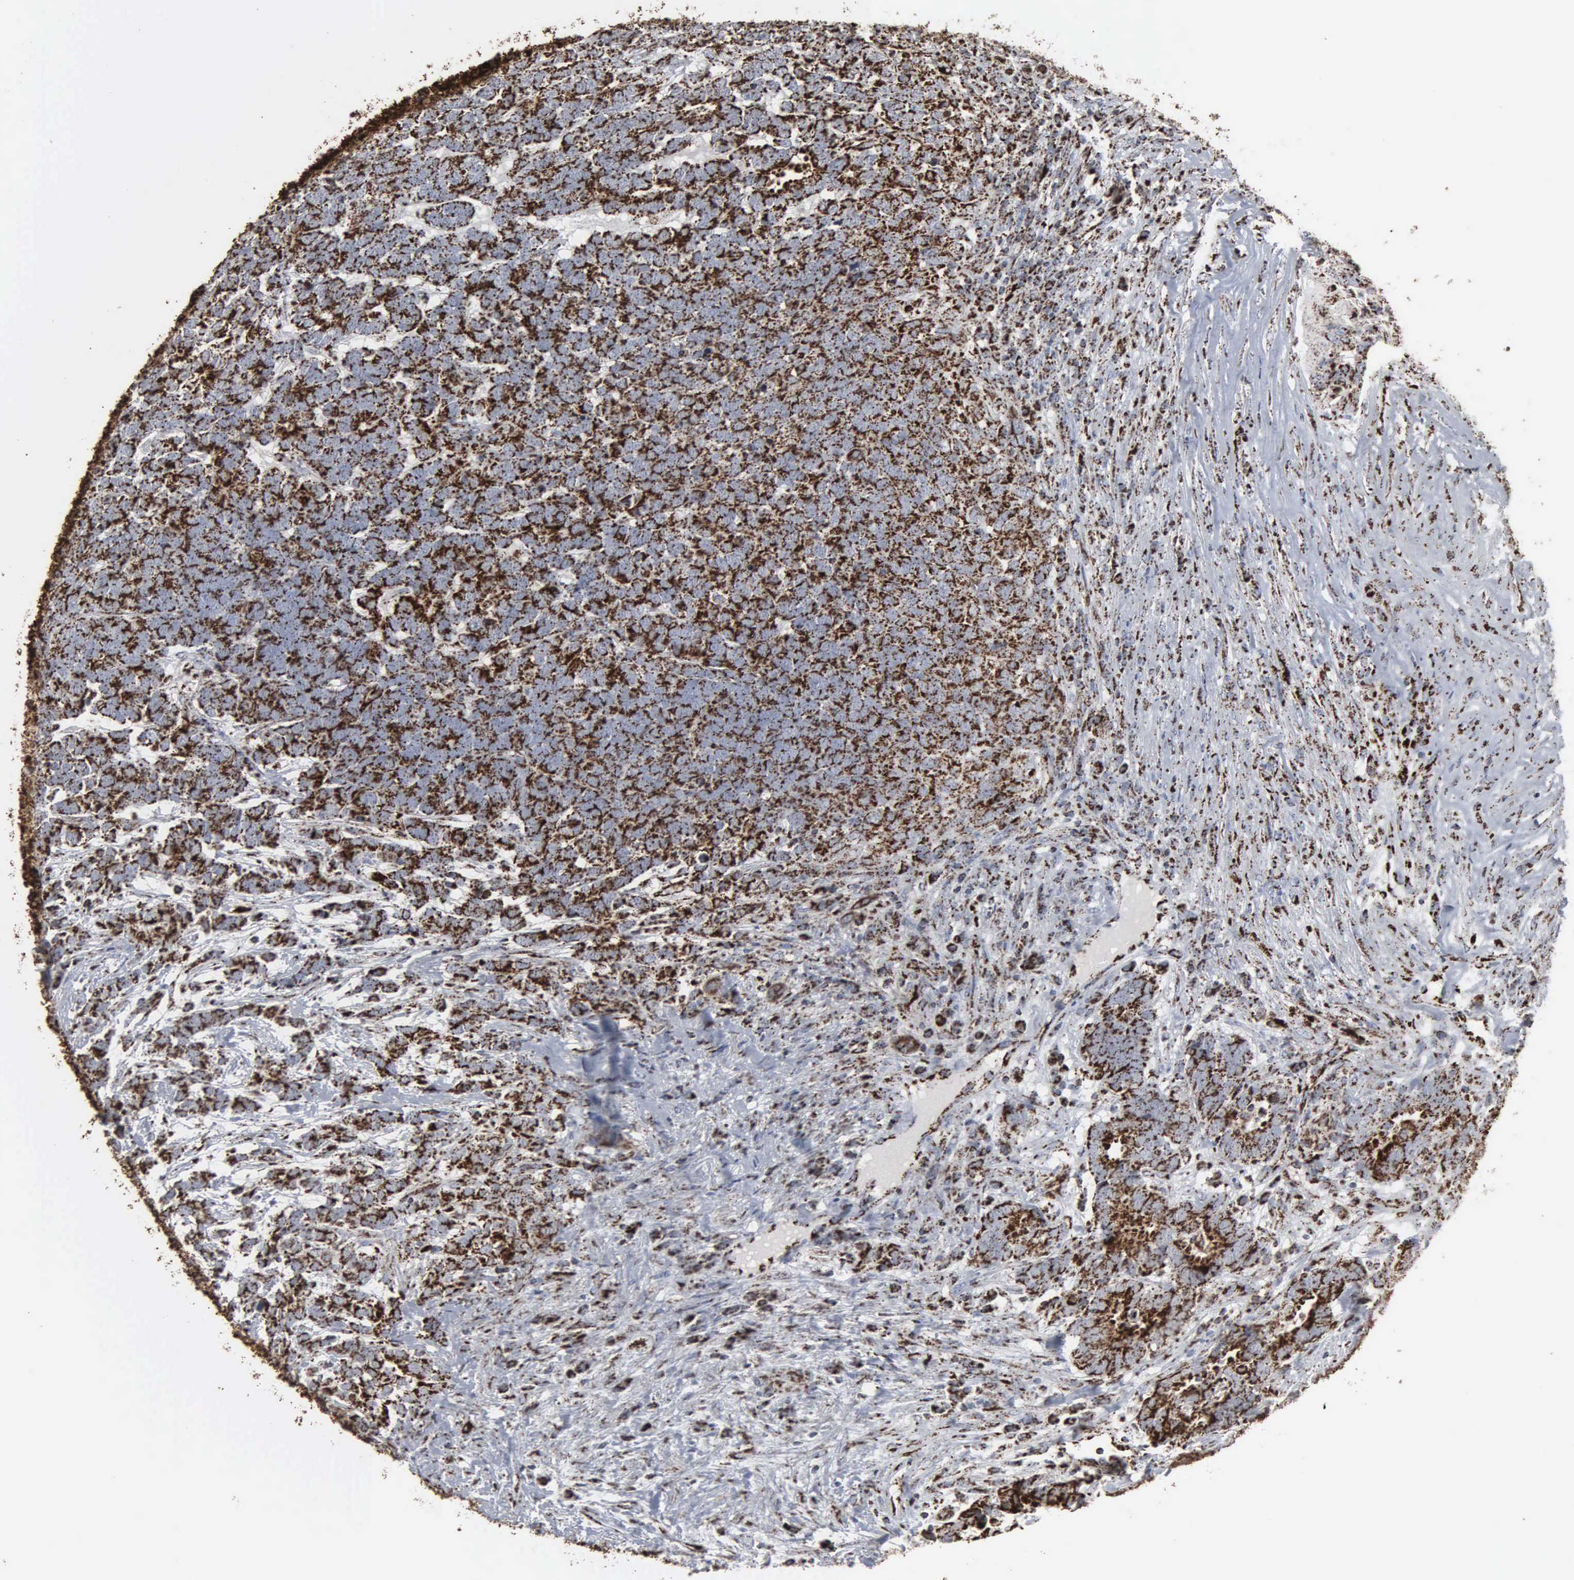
{"staining": {"intensity": "strong", "quantity": ">75%", "location": "cytoplasmic/membranous"}, "tissue": "testis cancer", "cell_type": "Tumor cells", "image_type": "cancer", "snomed": [{"axis": "morphology", "description": "Carcinoma, Embryonal, NOS"}, {"axis": "topography", "description": "Testis"}], "caption": "Immunohistochemical staining of testis embryonal carcinoma exhibits high levels of strong cytoplasmic/membranous positivity in about >75% of tumor cells.", "gene": "HSPA9", "patient": {"sex": "male", "age": 26}}